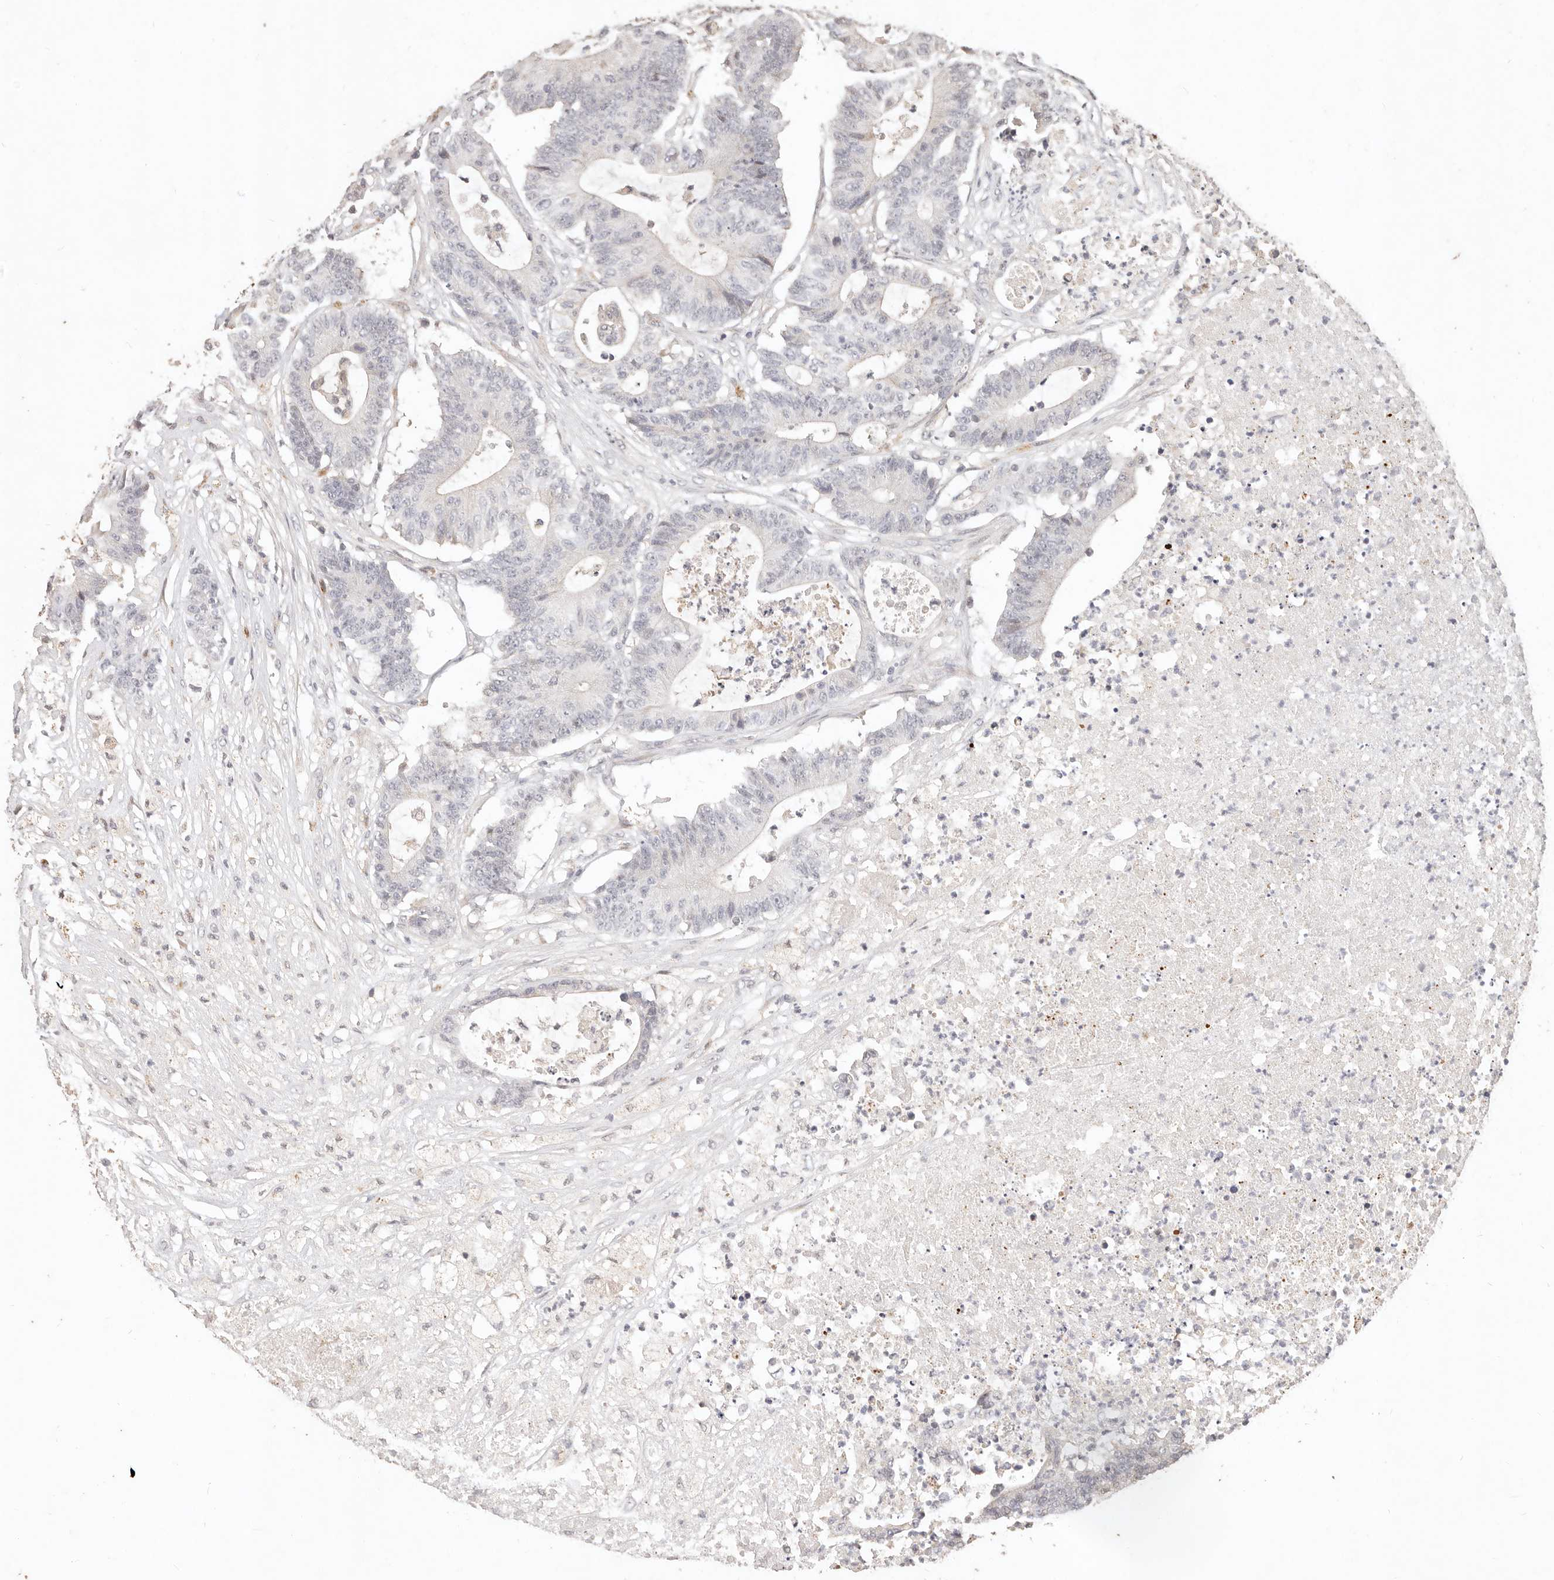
{"staining": {"intensity": "negative", "quantity": "none", "location": "none"}, "tissue": "colorectal cancer", "cell_type": "Tumor cells", "image_type": "cancer", "snomed": [{"axis": "morphology", "description": "Adenocarcinoma, NOS"}, {"axis": "topography", "description": "Colon"}], "caption": "This photomicrograph is of adenocarcinoma (colorectal) stained with immunohistochemistry (IHC) to label a protein in brown with the nuclei are counter-stained blue. There is no positivity in tumor cells.", "gene": "KIF9", "patient": {"sex": "female", "age": 84}}